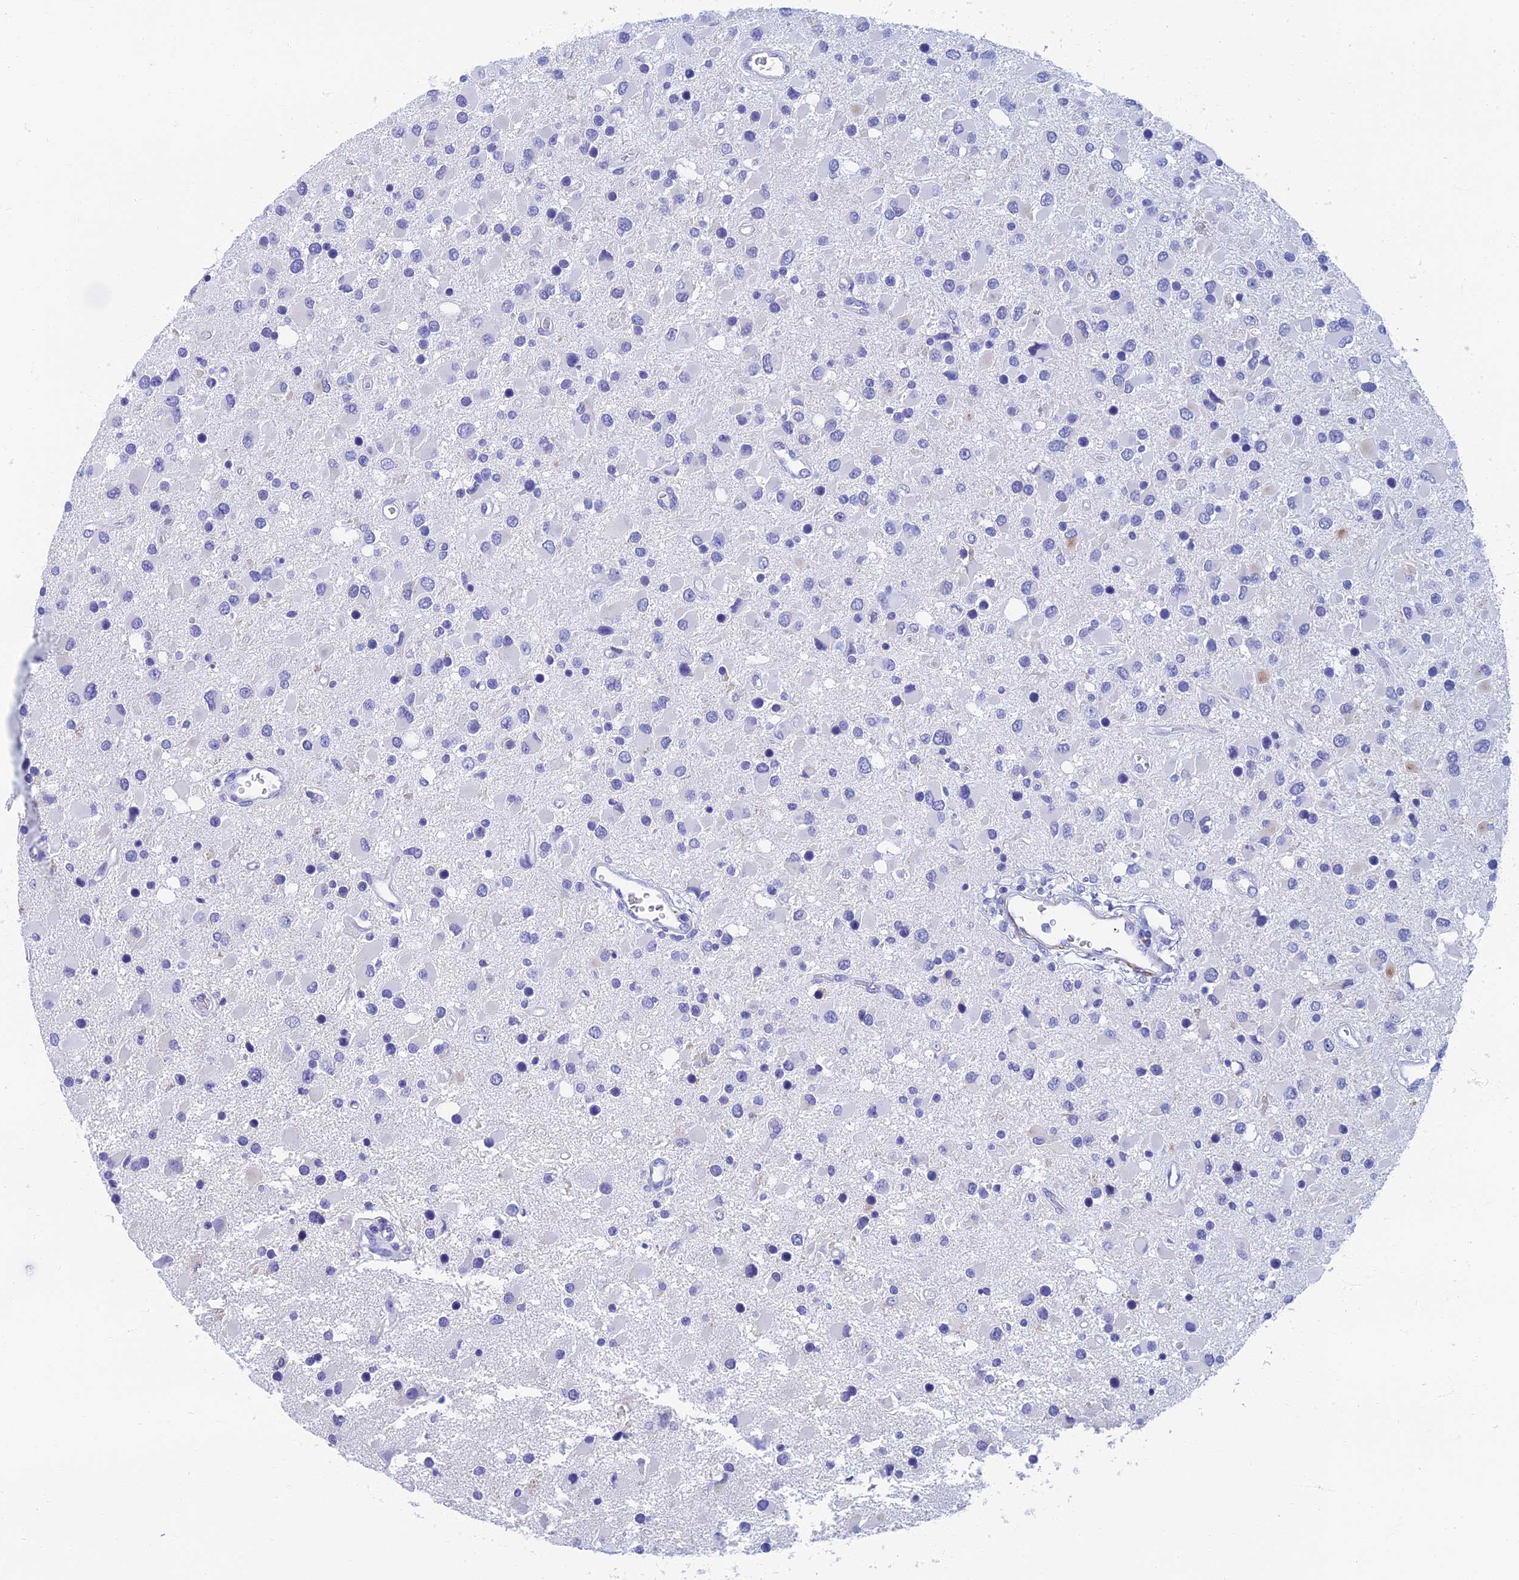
{"staining": {"intensity": "negative", "quantity": "none", "location": "none"}, "tissue": "glioma", "cell_type": "Tumor cells", "image_type": "cancer", "snomed": [{"axis": "morphology", "description": "Glioma, malignant, High grade"}, {"axis": "topography", "description": "Brain"}], "caption": "Immunohistochemistry image of neoplastic tissue: human glioma stained with DAB exhibits no significant protein positivity in tumor cells.", "gene": "ETFRF1", "patient": {"sex": "male", "age": 53}}